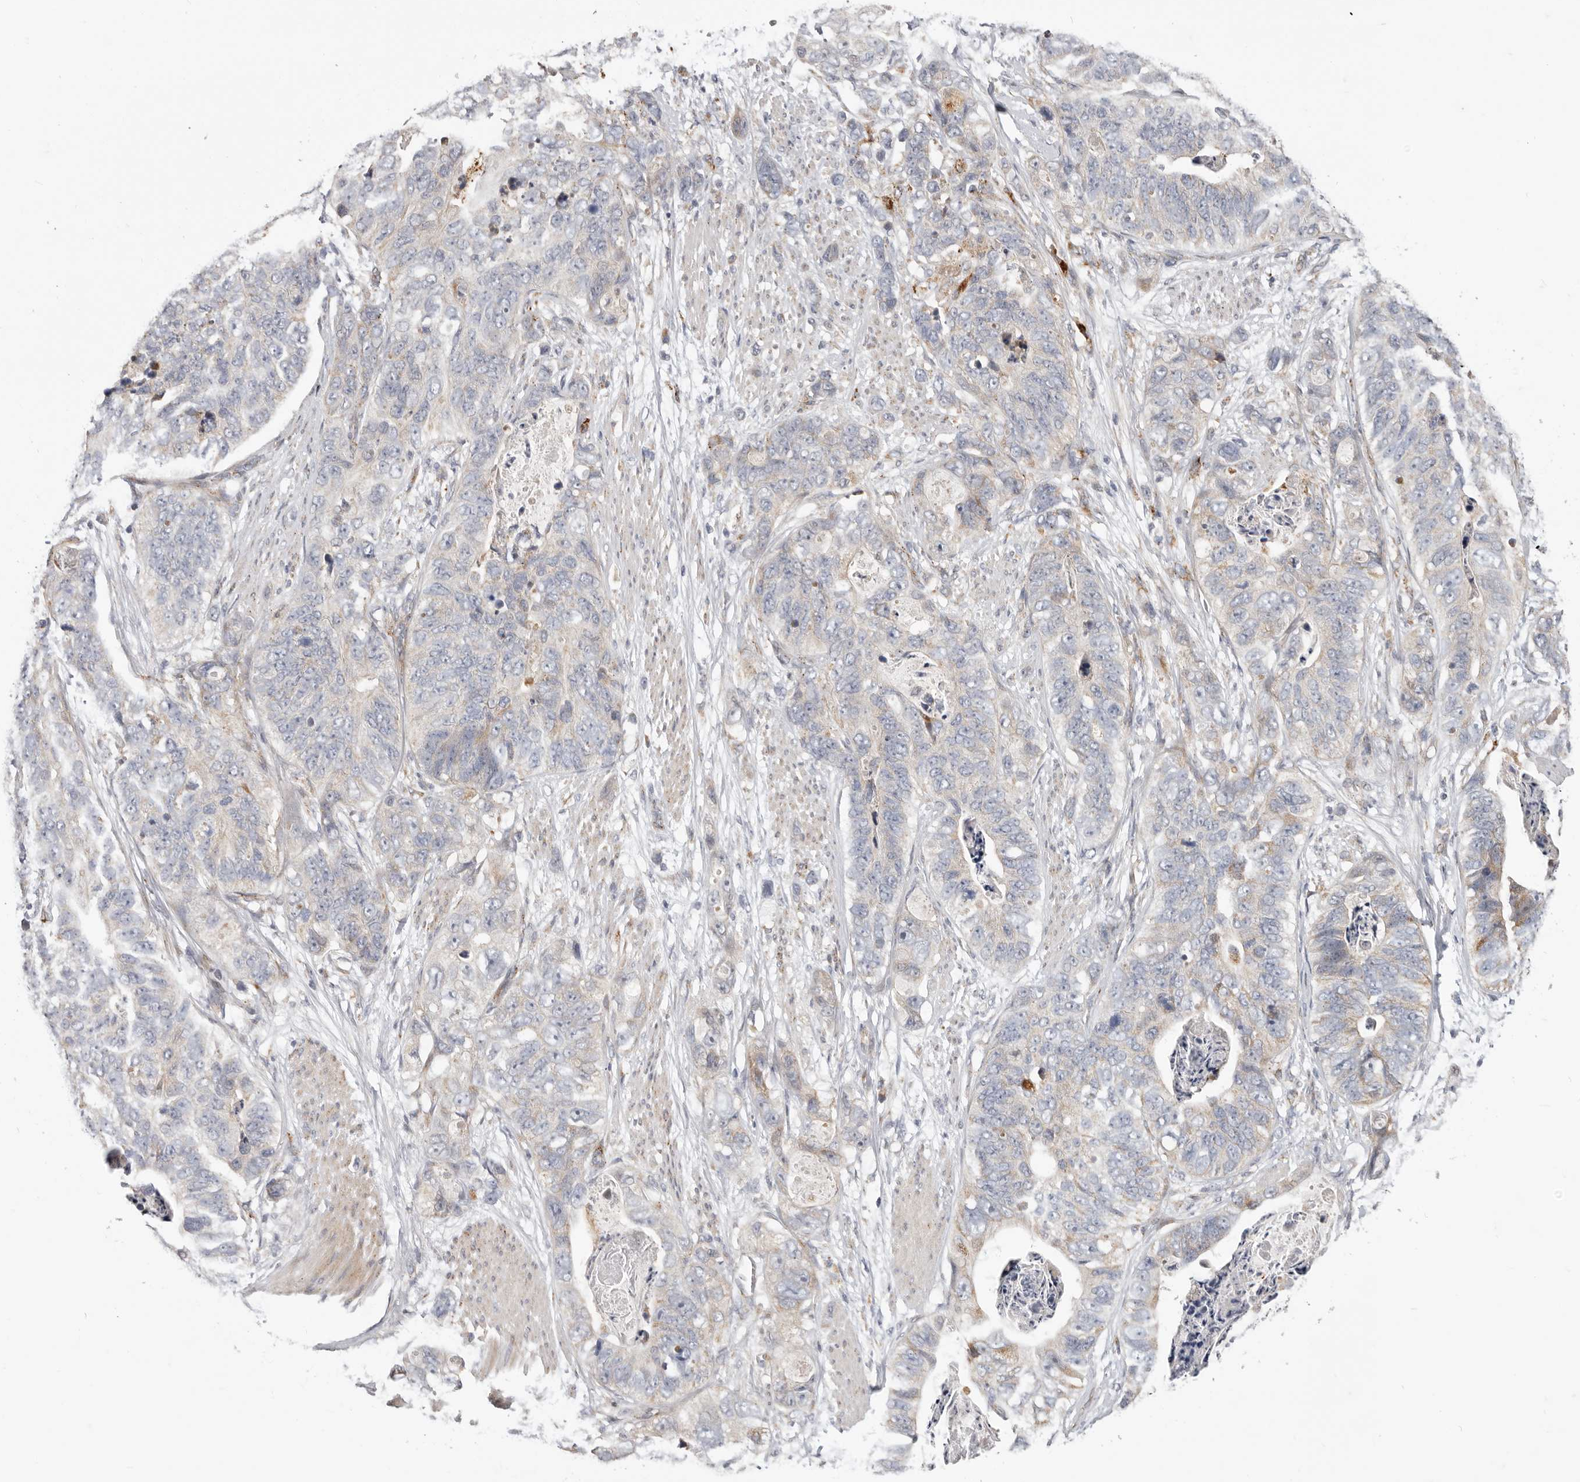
{"staining": {"intensity": "negative", "quantity": "none", "location": "none"}, "tissue": "stomach cancer", "cell_type": "Tumor cells", "image_type": "cancer", "snomed": [{"axis": "morphology", "description": "Adenocarcinoma, NOS"}, {"axis": "topography", "description": "Stomach"}], "caption": "This is an immunohistochemistry histopathology image of stomach adenocarcinoma. There is no positivity in tumor cells.", "gene": "TOR3A", "patient": {"sex": "female", "age": 89}}